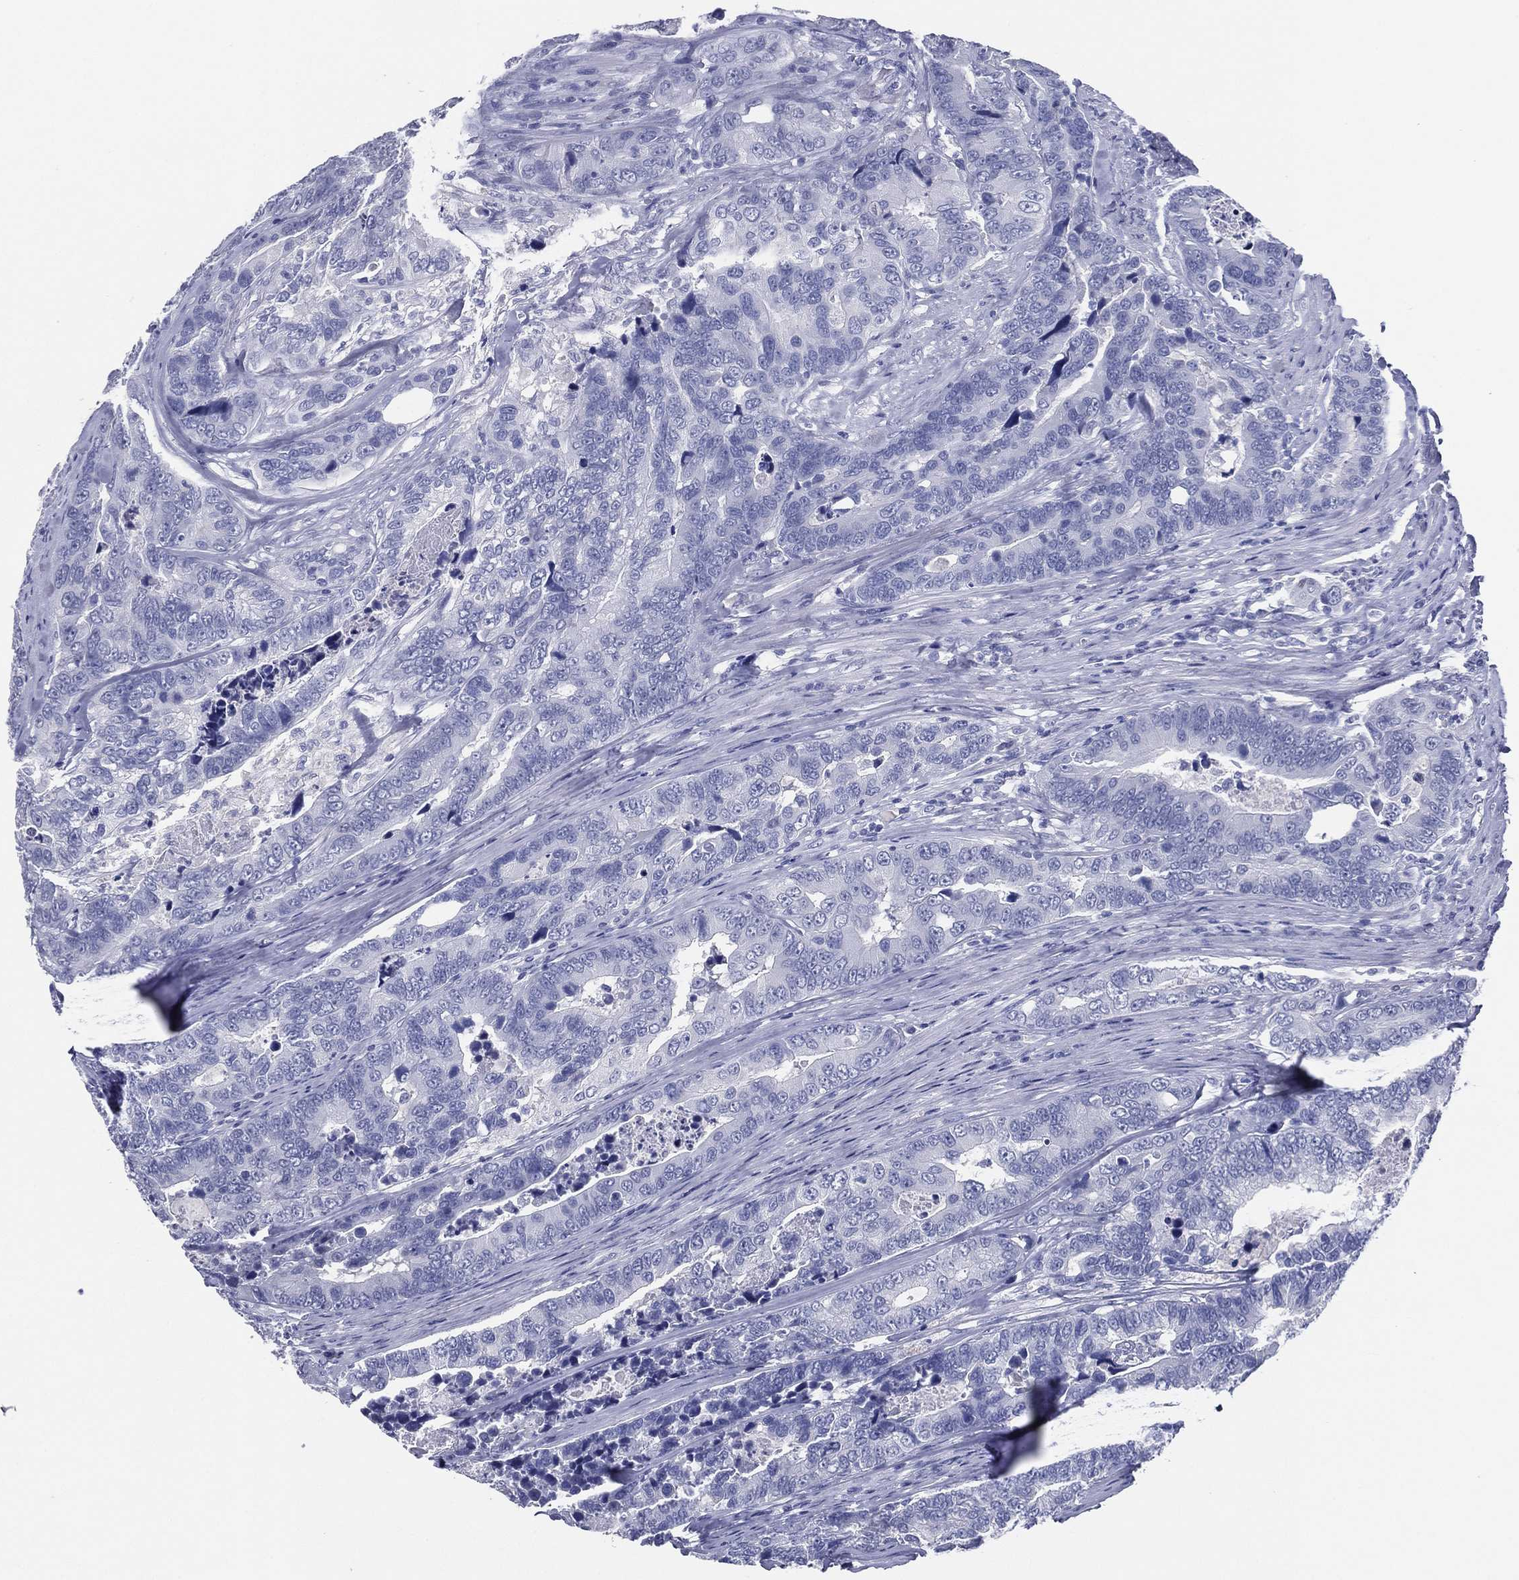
{"staining": {"intensity": "negative", "quantity": "none", "location": "none"}, "tissue": "colorectal cancer", "cell_type": "Tumor cells", "image_type": "cancer", "snomed": [{"axis": "morphology", "description": "Adenocarcinoma, NOS"}, {"axis": "topography", "description": "Colon"}], "caption": "Immunohistochemical staining of colorectal cancer (adenocarcinoma) reveals no significant expression in tumor cells.", "gene": "TFAP2A", "patient": {"sex": "female", "age": 72}}